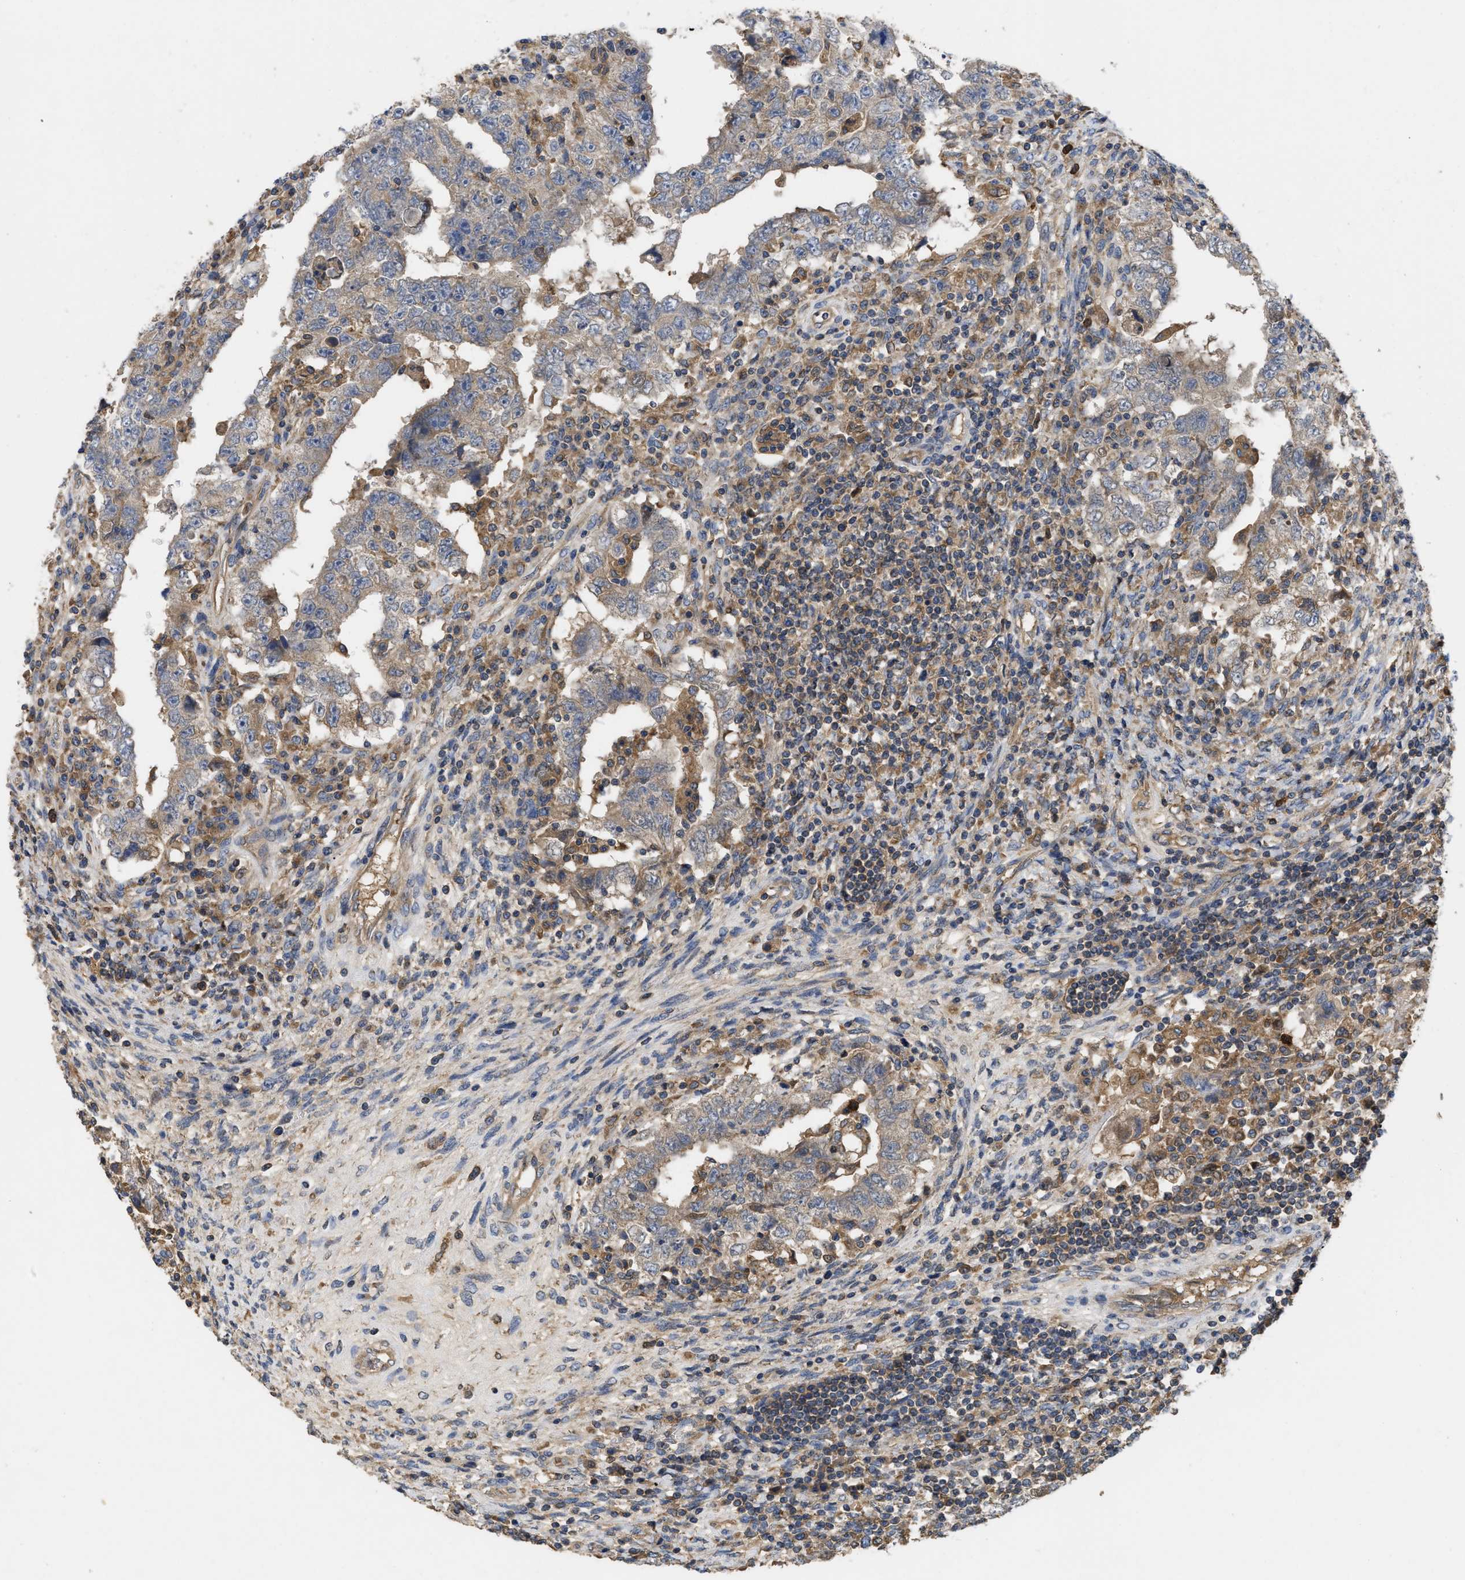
{"staining": {"intensity": "weak", "quantity": "25%-75%", "location": "cytoplasmic/membranous"}, "tissue": "testis cancer", "cell_type": "Tumor cells", "image_type": "cancer", "snomed": [{"axis": "morphology", "description": "Carcinoma, Embryonal, NOS"}, {"axis": "topography", "description": "Testis"}], "caption": "Protein analysis of testis cancer tissue exhibits weak cytoplasmic/membranous staining in about 25%-75% of tumor cells. The staining is performed using DAB (3,3'-diaminobenzidine) brown chromogen to label protein expression. The nuclei are counter-stained blue using hematoxylin.", "gene": "RNF216", "patient": {"sex": "male", "age": 26}}